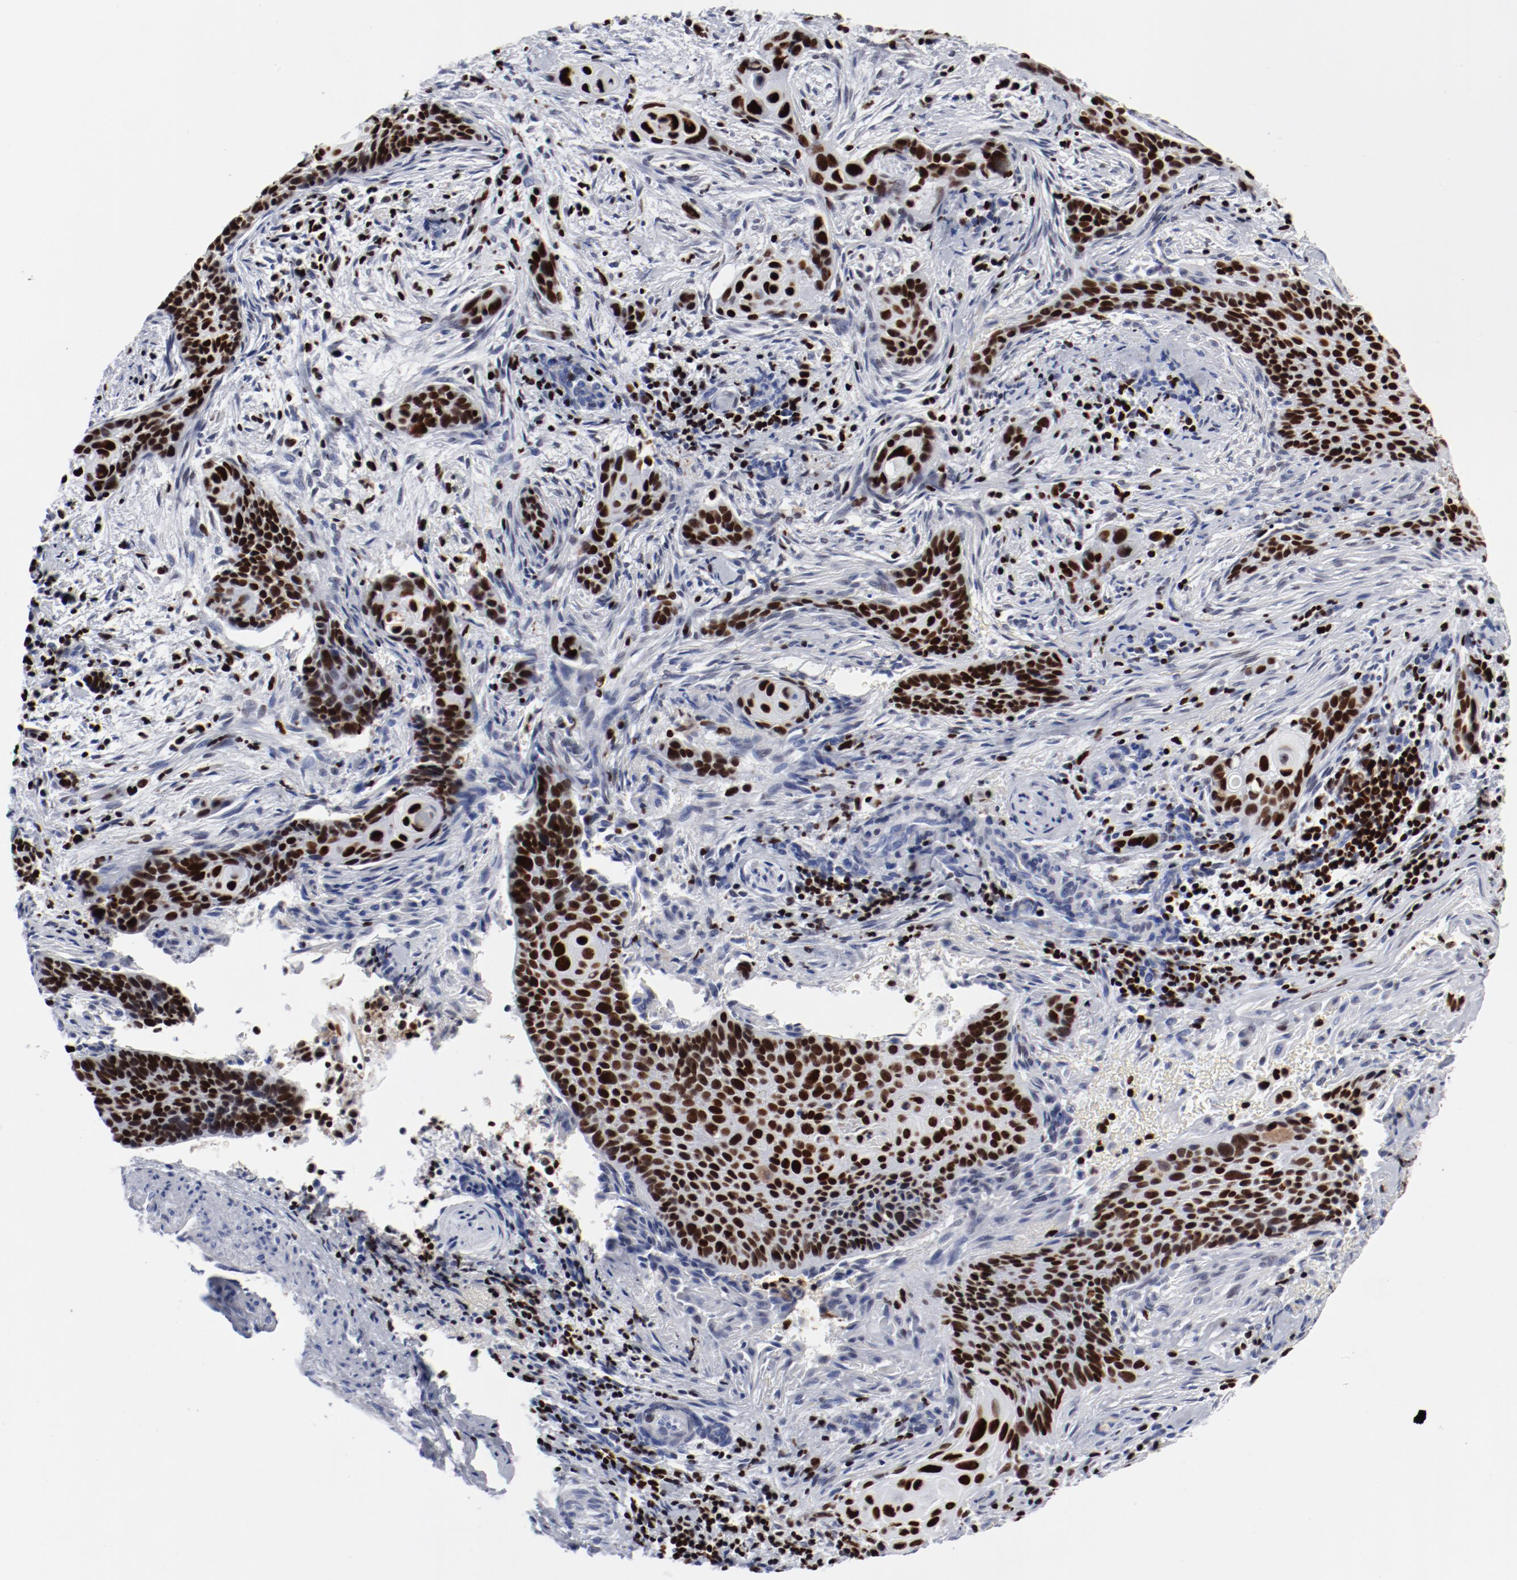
{"staining": {"intensity": "strong", "quantity": ">75%", "location": "nuclear"}, "tissue": "cervical cancer", "cell_type": "Tumor cells", "image_type": "cancer", "snomed": [{"axis": "morphology", "description": "Squamous cell carcinoma, NOS"}, {"axis": "topography", "description": "Cervix"}], "caption": "Protein expression analysis of human cervical squamous cell carcinoma reveals strong nuclear staining in approximately >75% of tumor cells. (Brightfield microscopy of DAB IHC at high magnification).", "gene": "SMARCC2", "patient": {"sex": "female", "age": 33}}